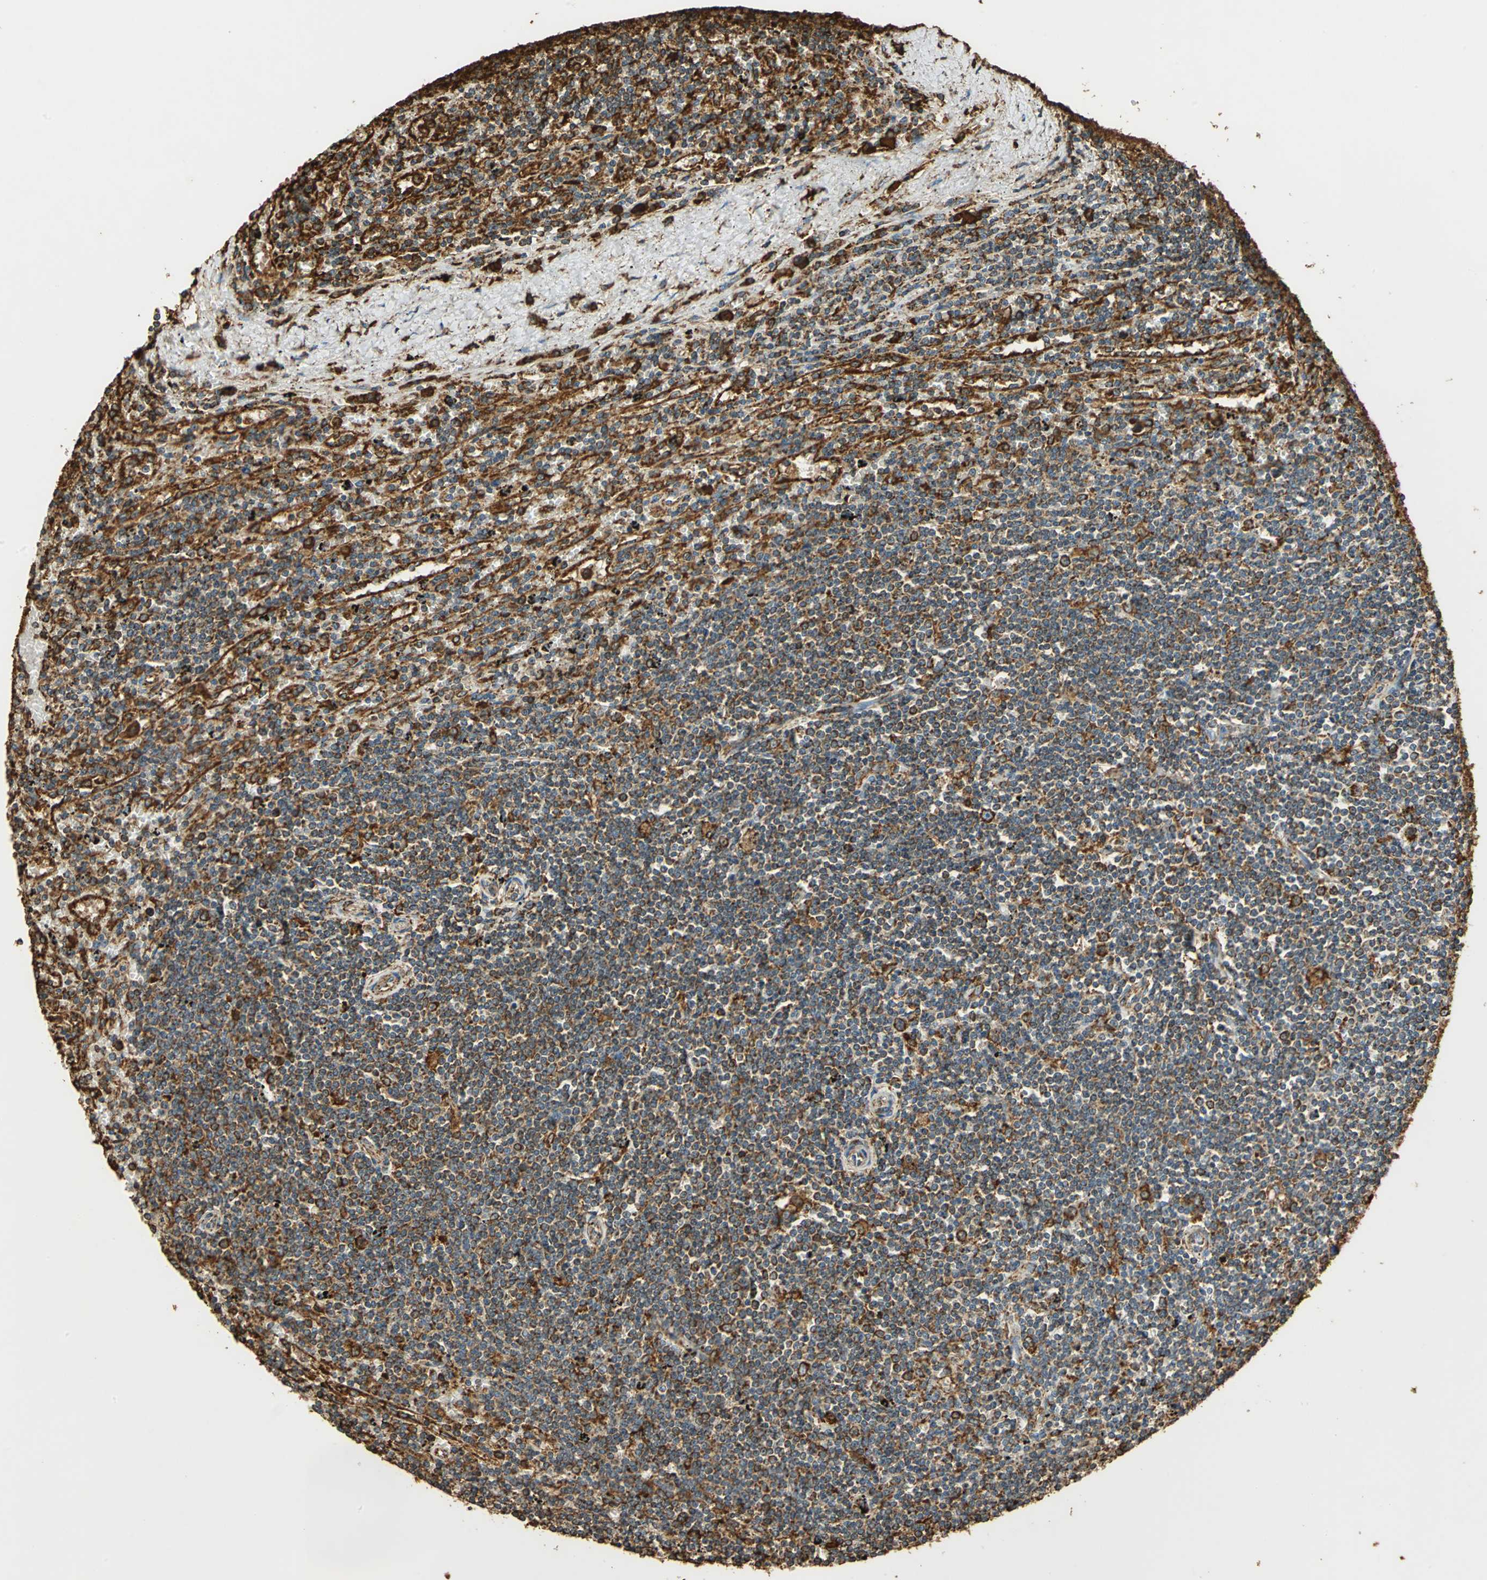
{"staining": {"intensity": "moderate", "quantity": ">75%", "location": "cytoplasmic/membranous"}, "tissue": "lymphoma", "cell_type": "Tumor cells", "image_type": "cancer", "snomed": [{"axis": "morphology", "description": "Malignant lymphoma, non-Hodgkin's type, Low grade"}, {"axis": "topography", "description": "Spleen"}], "caption": "High-power microscopy captured an immunohistochemistry (IHC) photomicrograph of lymphoma, revealing moderate cytoplasmic/membranous expression in about >75% of tumor cells.", "gene": "HSP90B1", "patient": {"sex": "male", "age": 76}}